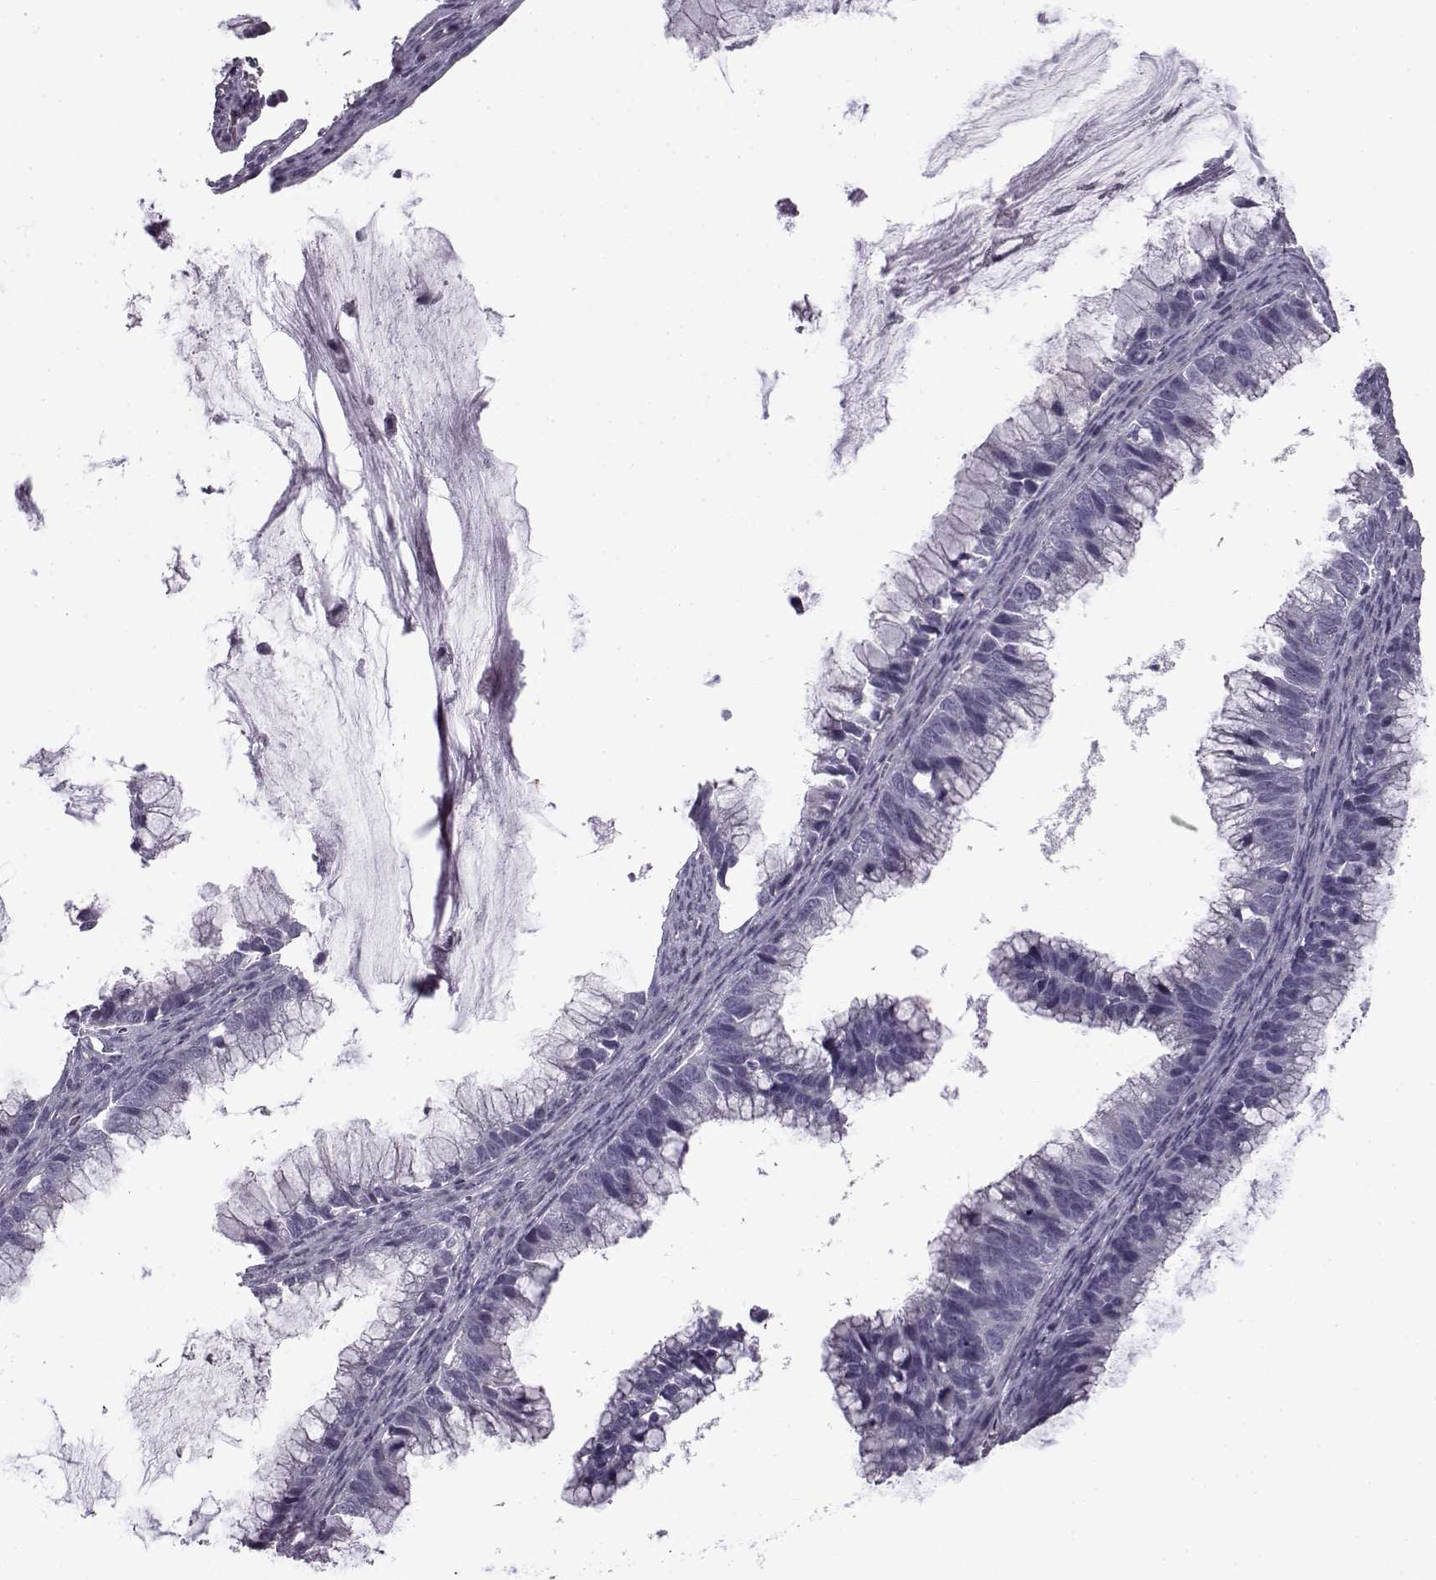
{"staining": {"intensity": "negative", "quantity": "none", "location": "none"}, "tissue": "ovarian cancer", "cell_type": "Tumor cells", "image_type": "cancer", "snomed": [{"axis": "morphology", "description": "Cystadenocarcinoma, mucinous, NOS"}, {"axis": "topography", "description": "Ovary"}], "caption": "Mucinous cystadenocarcinoma (ovarian) was stained to show a protein in brown. There is no significant expression in tumor cells.", "gene": "SLC28A2", "patient": {"sex": "female", "age": 38}}